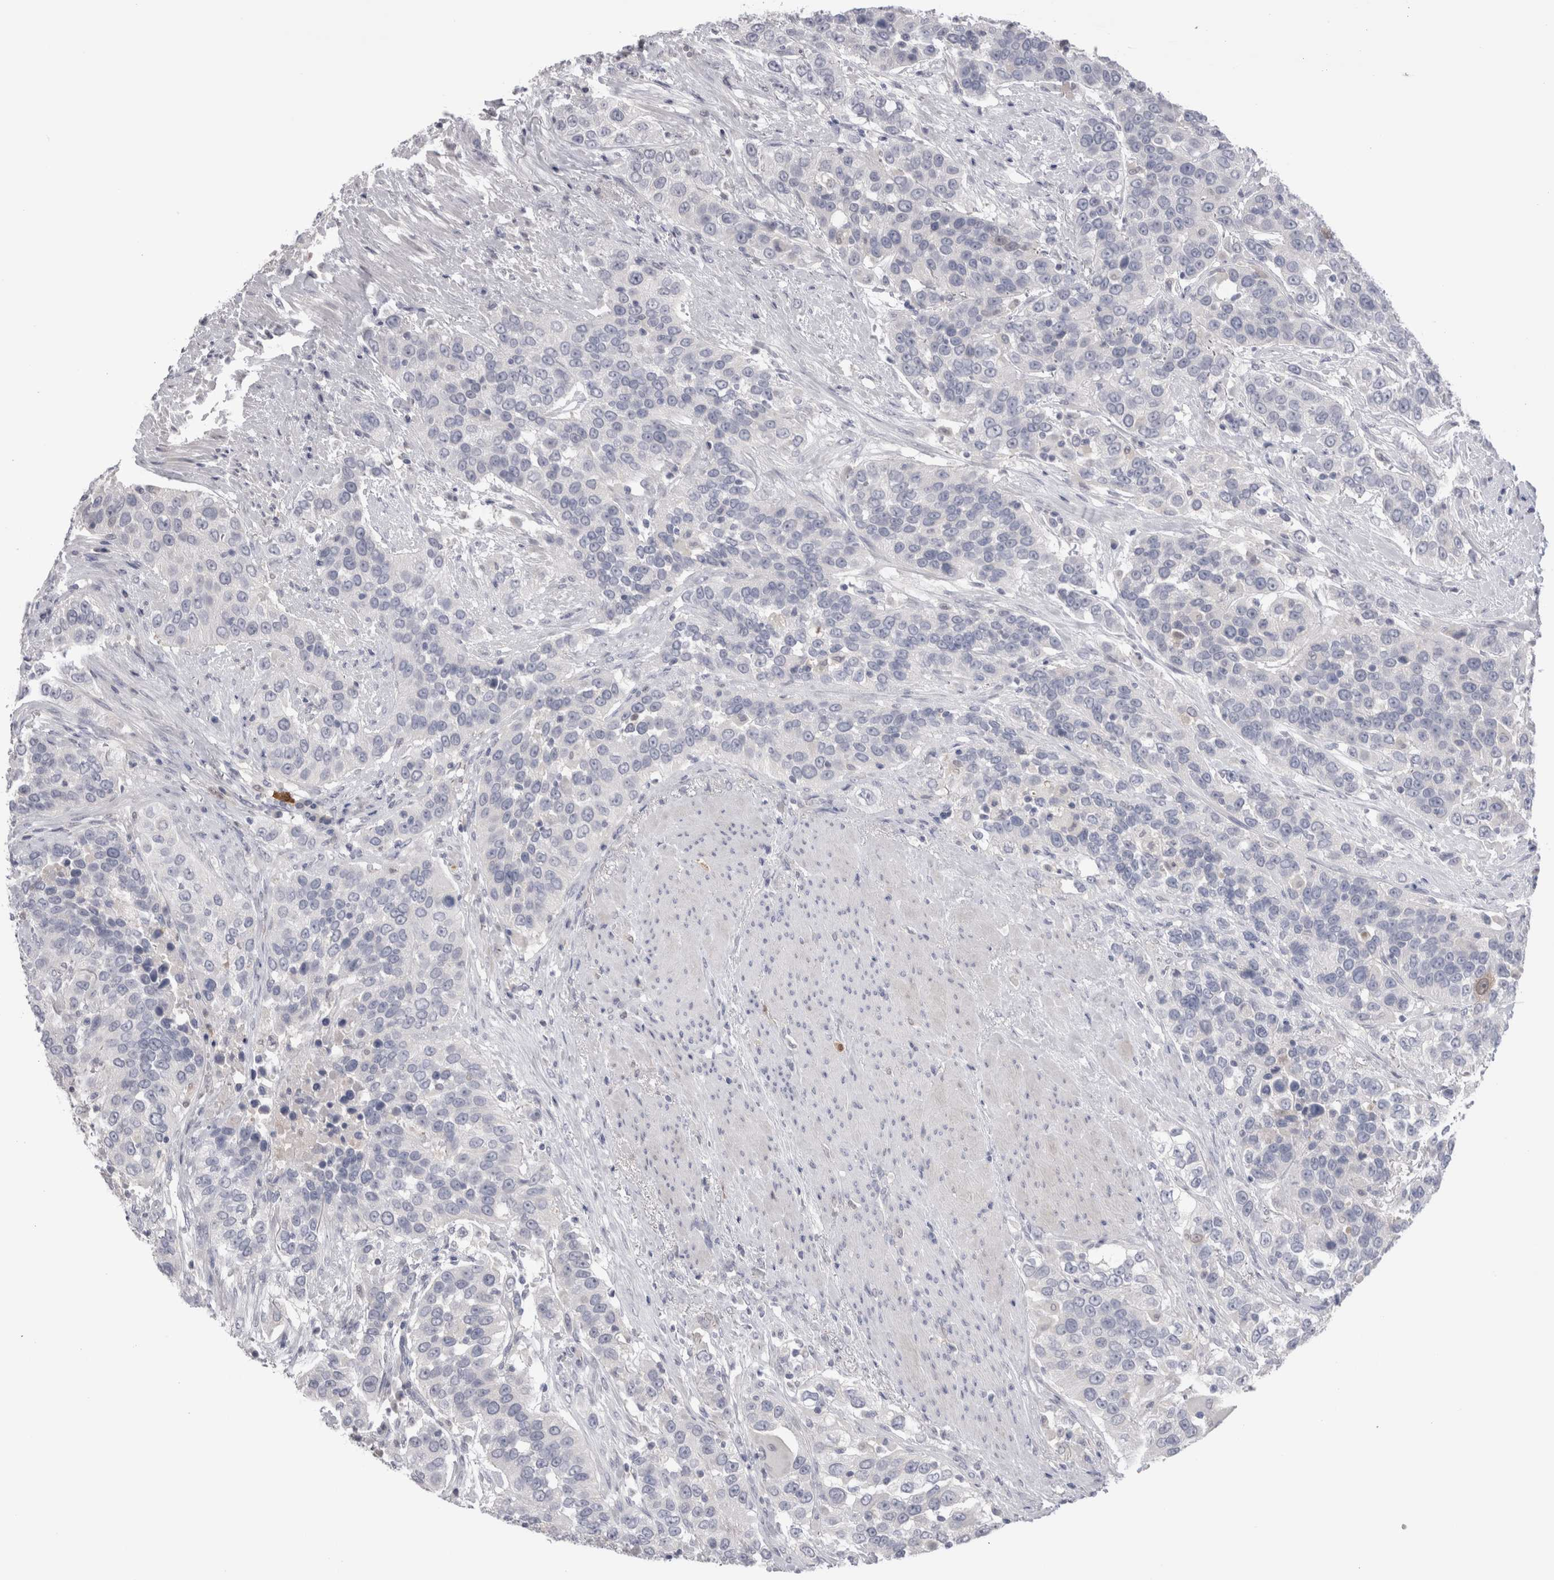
{"staining": {"intensity": "negative", "quantity": "none", "location": "none"}, "tissue": "urothelial cancer", "cell_type": "Tumor cells", "image_type": "cancer", "snomed": [{"axis": "morphology", "description": "Urothelial carcinoma, High grade"}, {"axis": "topography", "description": "Urinary bladder"}], "caption": "Immunohistochemistry of human urothelial carcinoma (high-grade) demonstrates no positivity in tumor cells.", "gene": "SUCNR1", "patient": {"sex": "female", "age": 80}}